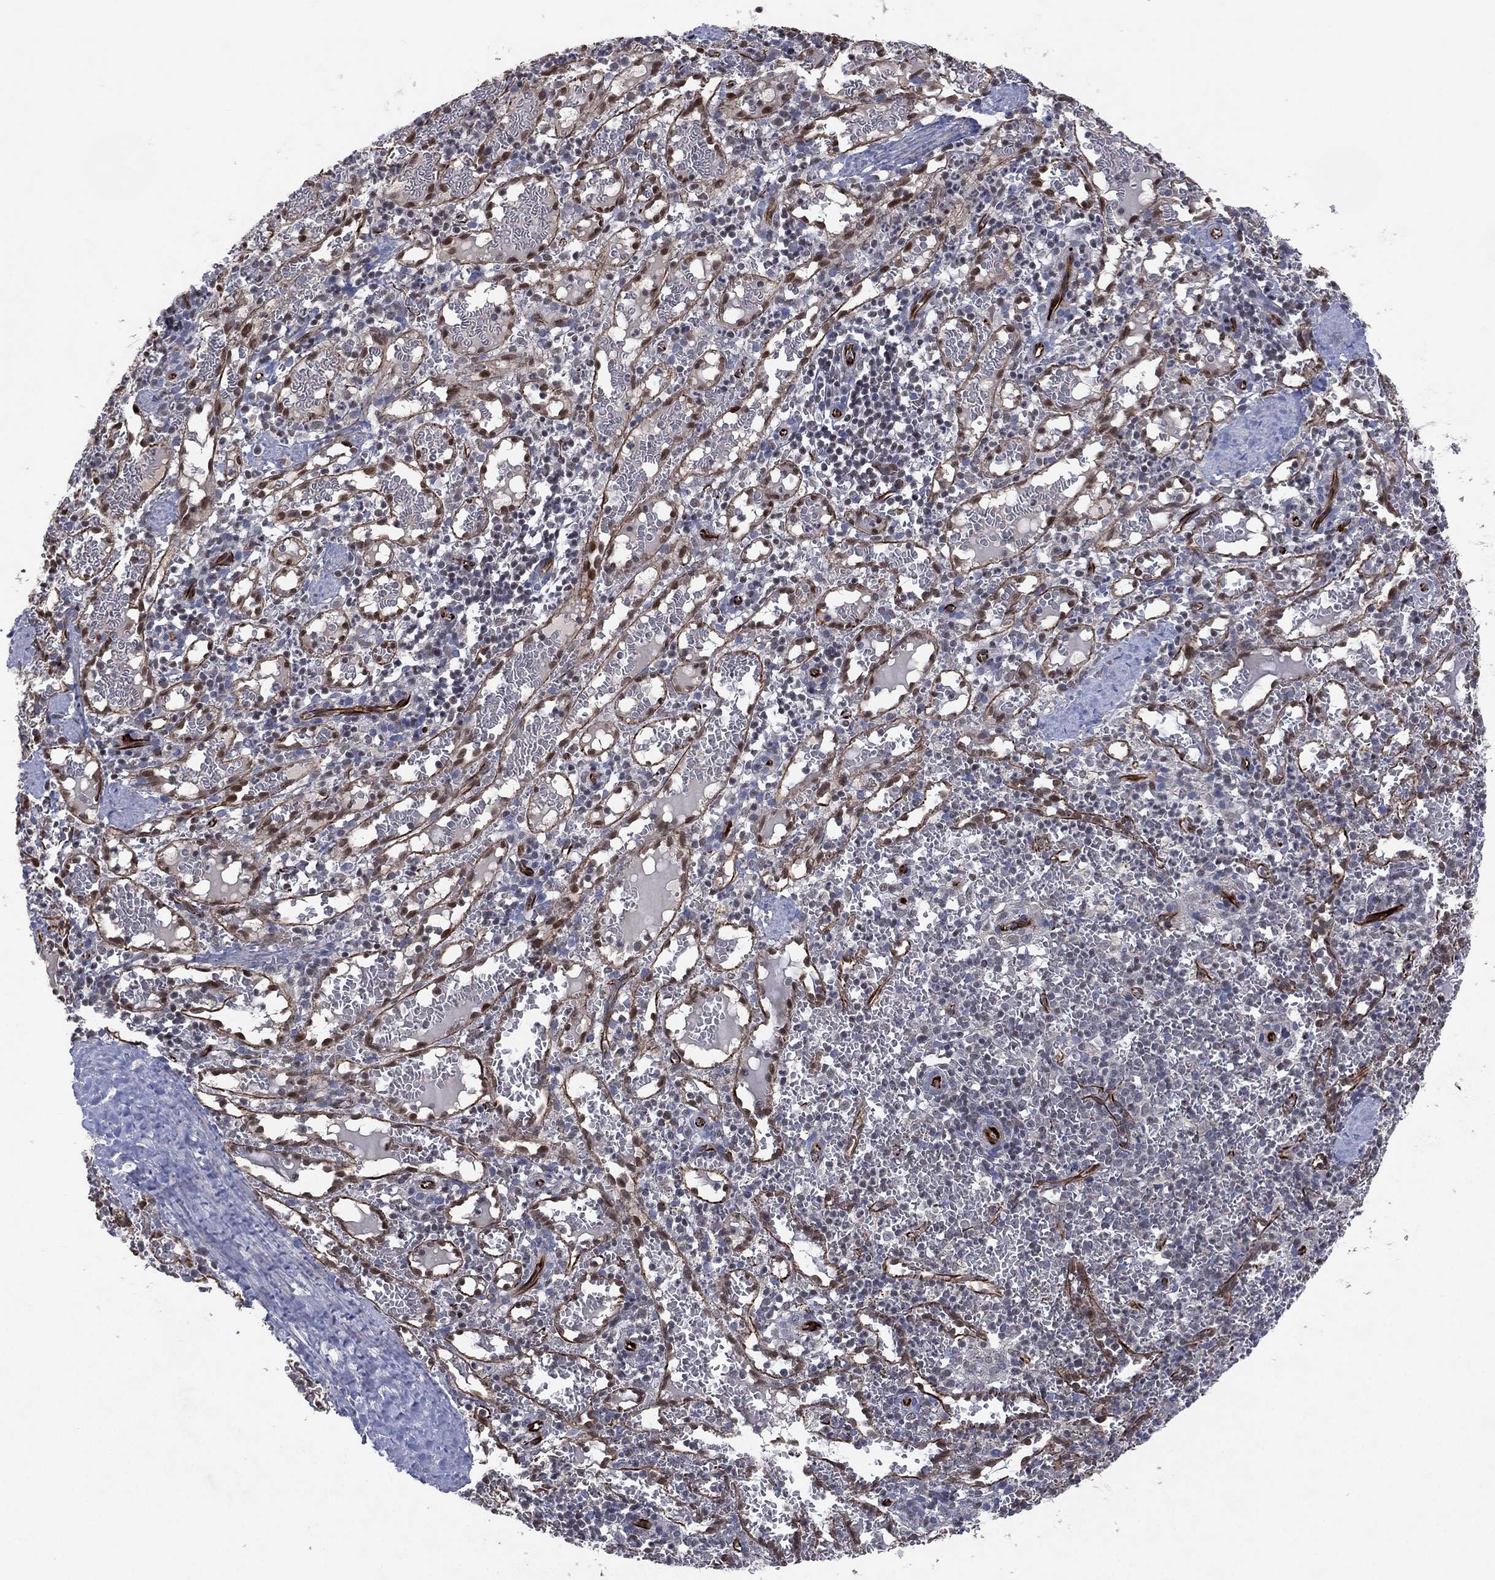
{"staining": {"intensity": "negative", "quantity": "none", "location": "none"}, "tissue": "spleen", "cell_type": "Cells in red pulp", "image_type": "normal", "snomed": [{"axis": "morphology", "description": "Normal tissue, NOS"}, {"axis": "topography", "description": "Spleen"}], "caption": "Histopathology image shows no significant protein staining in cells in red pulp of unremarkable spleen.", "gene": "FLI1", "patient": {"sex": "male", "age": 11}}